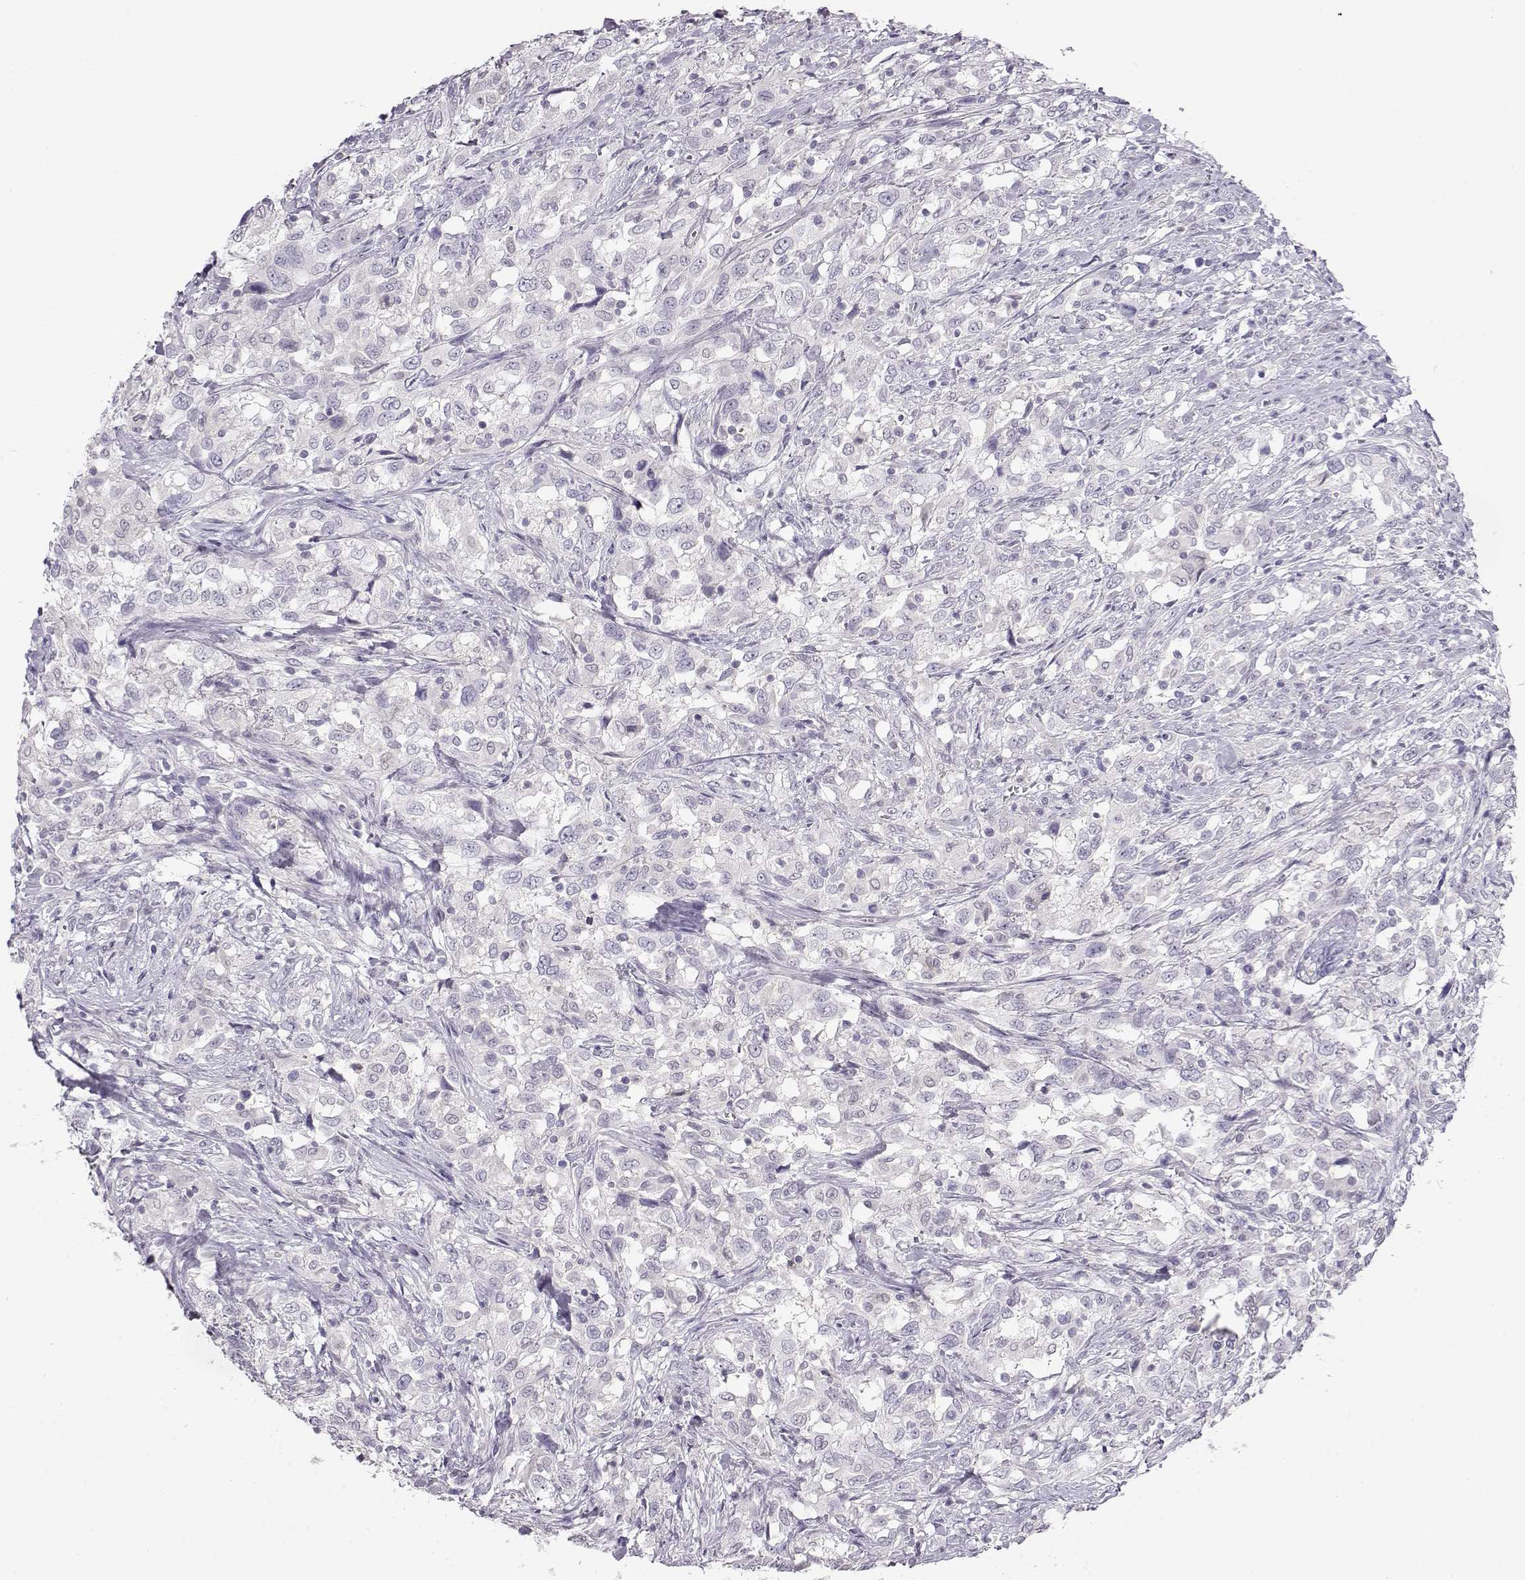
{"staining": {"intensity": "negative", "quantity": "none", "location": "none"}, "tissue": "urothelial cancer", "cell_type": "Tumor cells", "image_type": "cancer", "snomed": [{"axis": "morphology", "description": "Urothelial carcinoma, NOS"}, {"axis": "morphology", "description": "Urothelial carcinoma, High grade"}, {"axis": "topography", "description": "Urinary bladder"}], "caption": "DAB immunohistochemical staining of human urothelial cancer reveals no significant expression in tumor cells. The staining was performed using DAB to visualize the protein expression in brown, while the nuclei were stained in blue with hematoxylin (Magnification: 20x).", "gene": "IMPG1", "patient": {"sex": "female", "age": 64}}